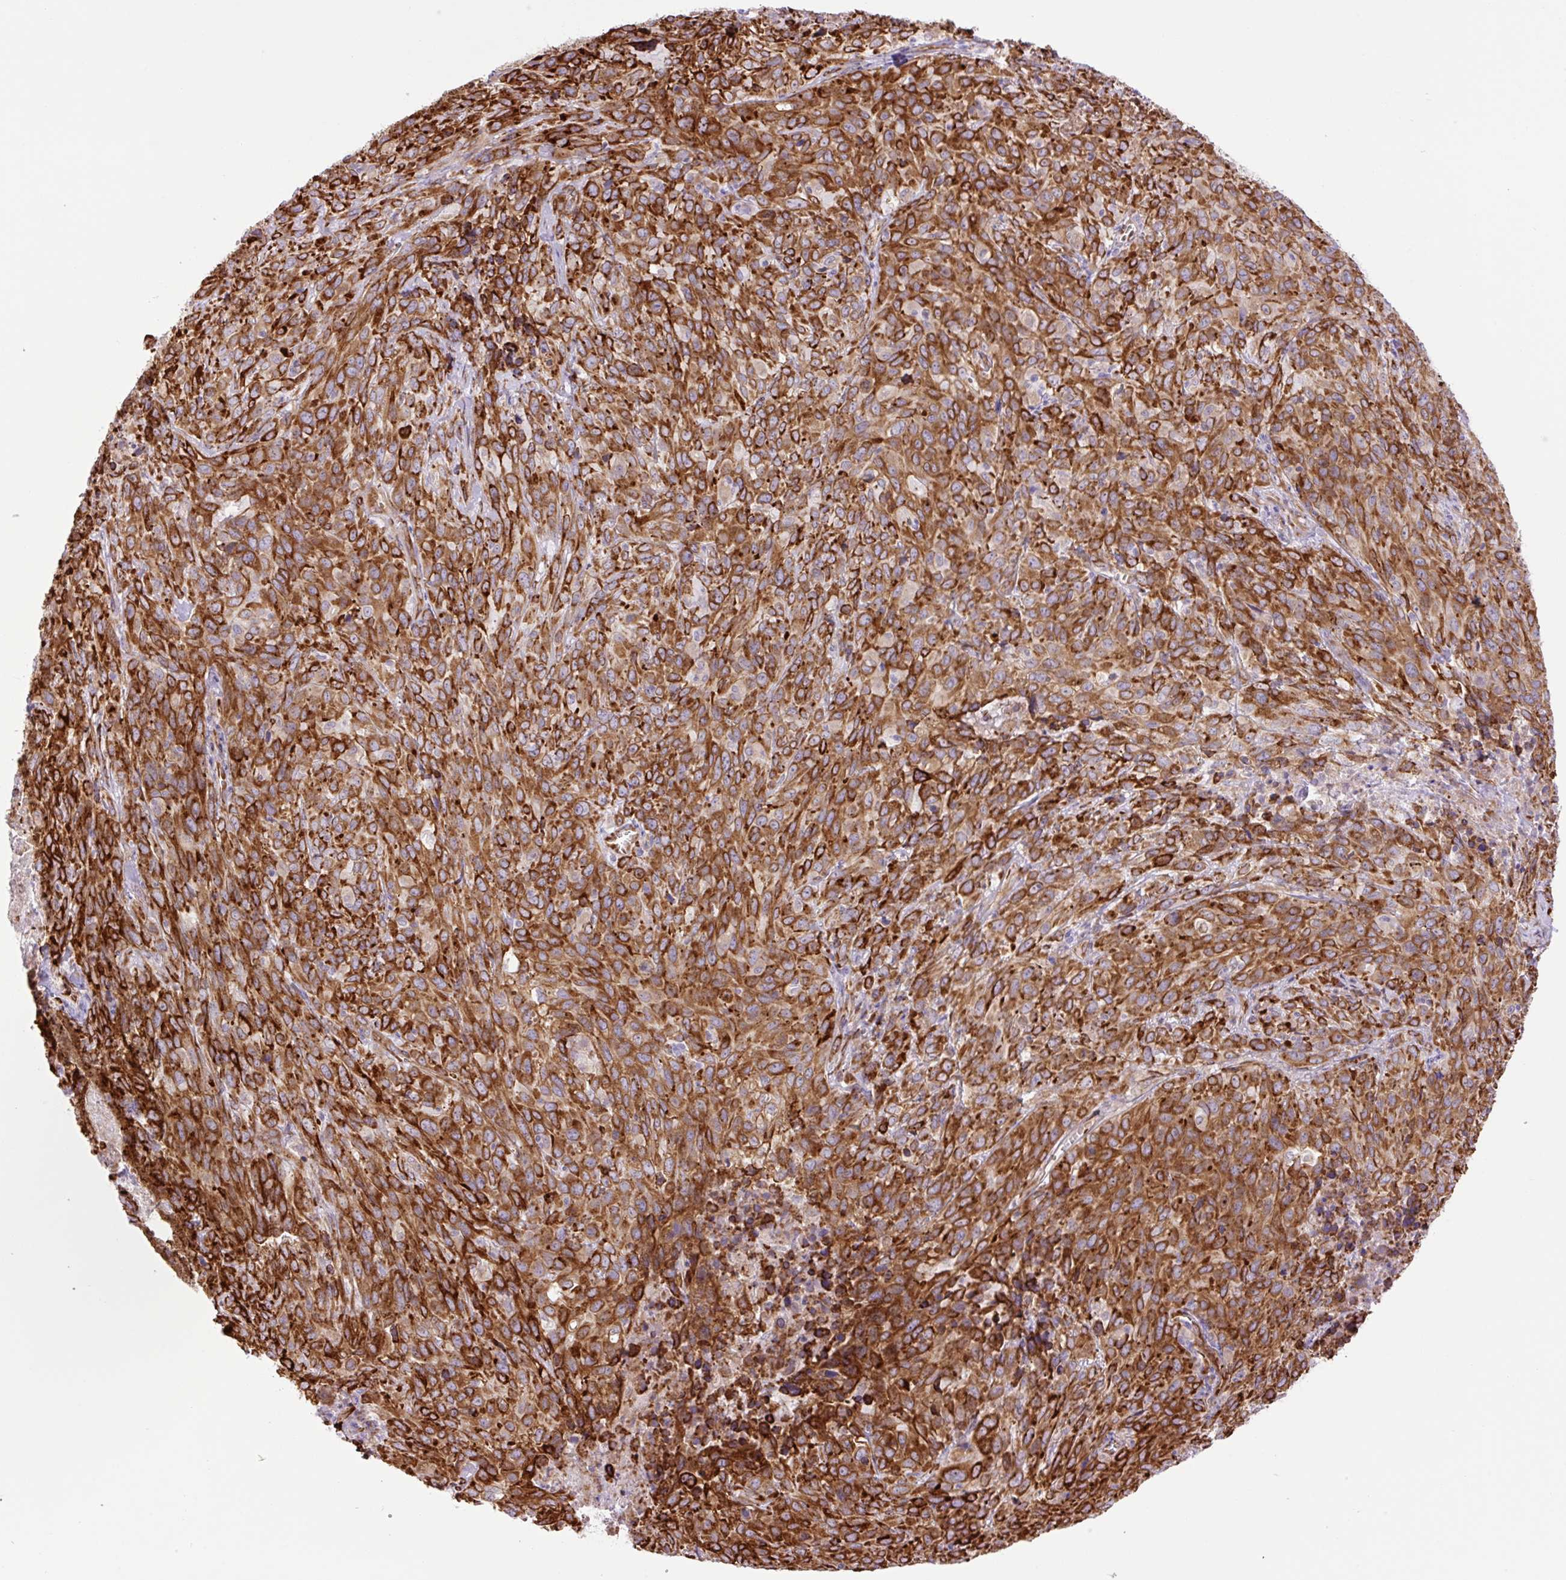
{"staining": {"intensity": "strong", "quantity": ">75%", "location": "cytoplasmic/membranous"}, "tissue": "cervical cancer", "cell_type": "Tumor cells", "image_type": "cancer", "snomed": [{"axis": "morphology", "description": "Squamous cell carcinoma, NOS"}, {"axis": "topography", "description": "Cervix"}], "caption": "Cervical cancer (squamous cell carcinoma) tissue reveals strong cytoplasmic/membranous positivity in approximately >75% of tumor cells The protein of interest is stained brown, and the nuclei are stained in blue (DAB (3,3'-diaminobenzidine) IHC with brightfield microscopy, high magnification).", "gene": "RAB30", "patient": {"sex": "female", "age": 51}}